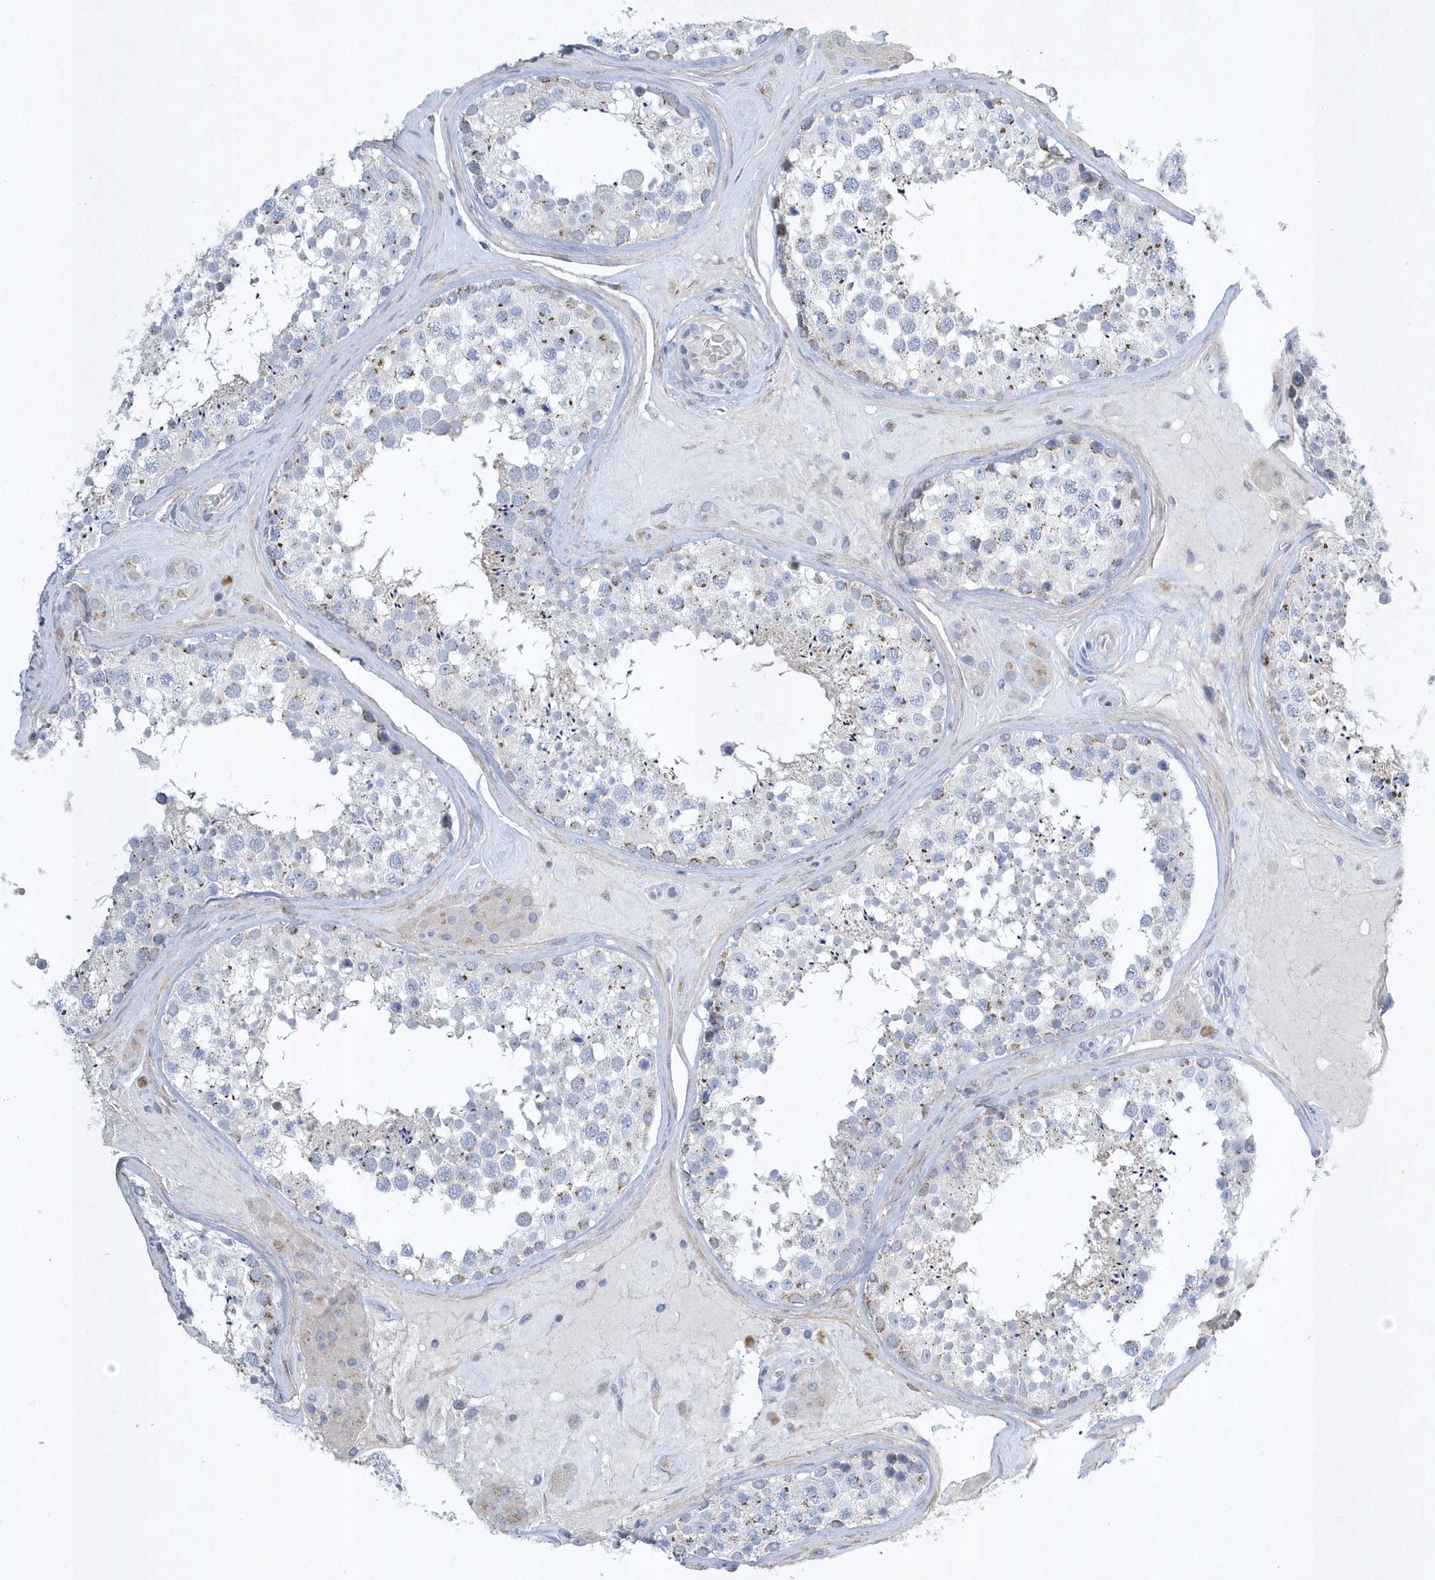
{"staining": {"intensity": "moderate", "quantity": "<25%", "location": "cytoplasmic/membranous"}, "tissue": "testis", "cell_type": "Cells in seminiferous ducts", "image_type": "normal", "snomed": [{"axis": "morphology", "description": "Normal tissue, NOS"}, {"axis": "topography", "description": "Testis"}], "caption": "Protein staining by immunohistochemistry reveals moderate cytoplasmic/membranous expression in approximately <25% of cells in seminiferous ducts in unremarkable testis.", "gene": "SPATA18", "patient": {"sex": "male", "age": 46}}